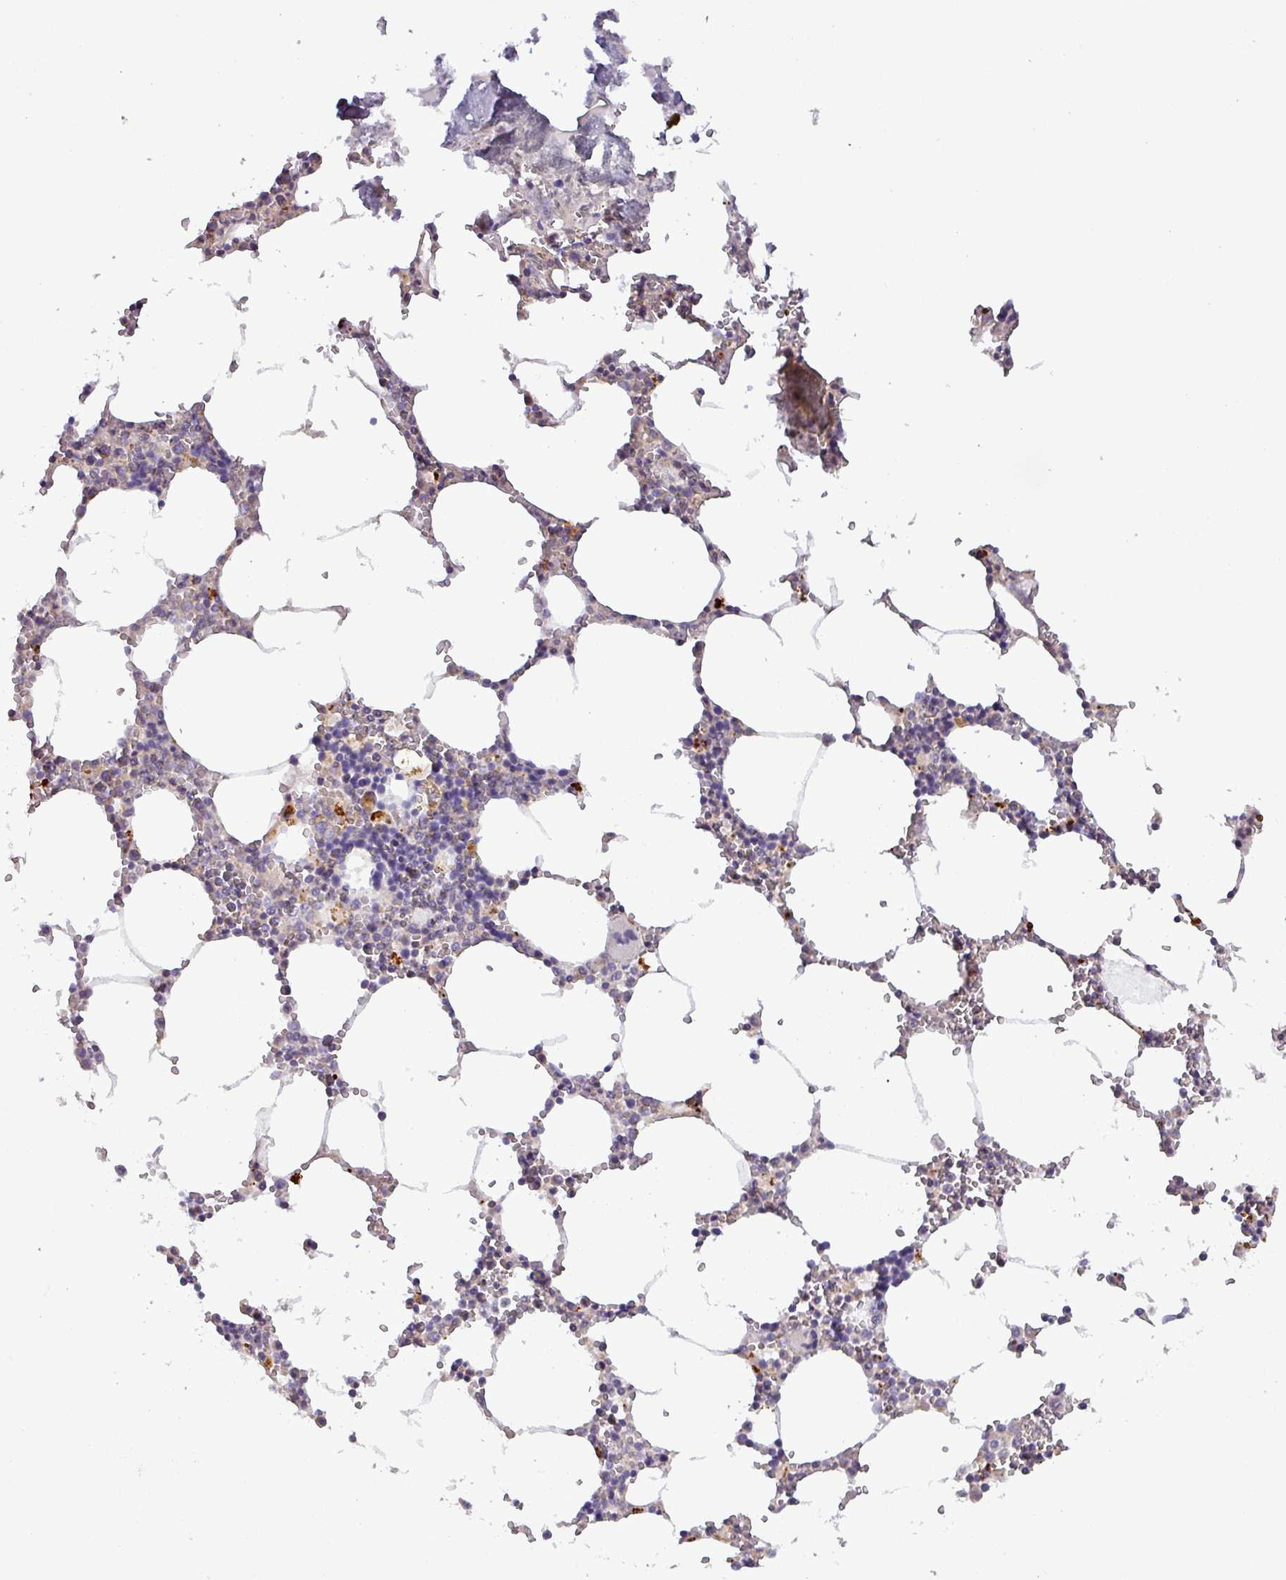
{"staining": {"intensity": "moderate", "quantity": "<25%", "location": "cytoplasmic/membranous"}, "tissue": "bone marrow", "cell_type": "Hematopoietic cells", "image_type": "normal", "snomed": [{"axis": "morphology", "description": "Normal tissue, NOS"}, {"axis": "topography", "description": "Bone marrow"}], "caption": "Immunohistochemistry micrograph of benign human bone marrow stained for a protein (brown), which demonstrates low levels of moderate cytoplasmic/membranous staining in approximately <25% of hematopoietic cells.", "gene": "PNMA6A", "patient": {"sex": "male", "age": 54}}